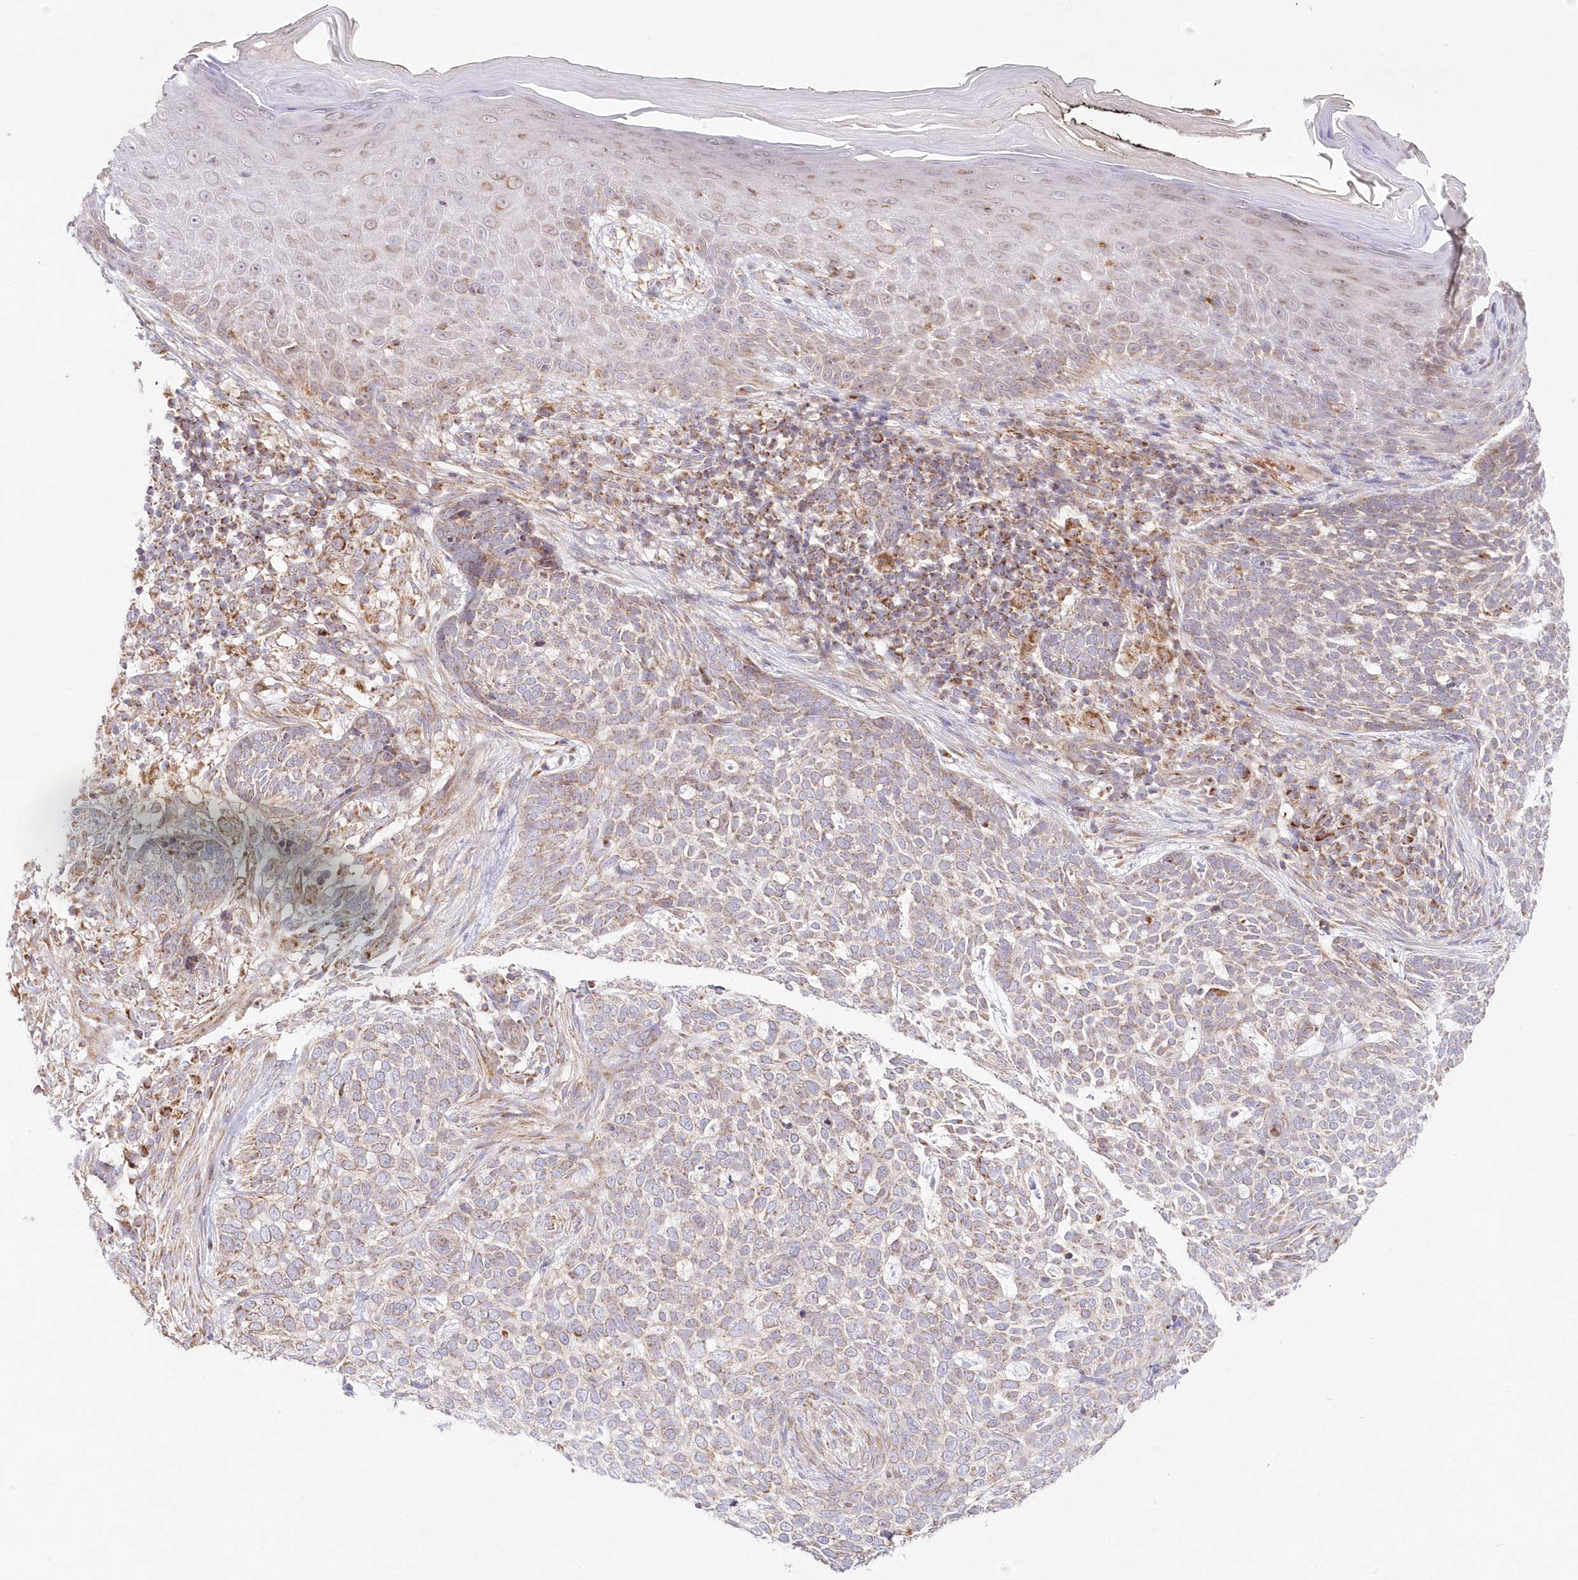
{"staining": {"intensity": "weak", "quantity": "25%-75%", "location": "cytoplasmic/membranous"}, "tissue": "skin cancer", "cell_type": "Tumor cells", "image_type": "cancer", "snomed": [{"axis": "morphology", "description": "Basal cell carcinoma"}, {"axis": "topography", "description": "Skin"}], "caption": "Protein positivity by immunohistochemistry (IHC) displays weak cytoplasmic/membranous positivity in about 25%-75% of tumor cells in skin cancer (basal cell carcinoma). The protein of interest is stained brown, and the nuclei are stained in blue (DAB (3,3'-diaminobenzidine) IHC with brightfield microscopy, high magnification).", "gene": "DNA2", "patient": {"sex": "female", "age": 64}}